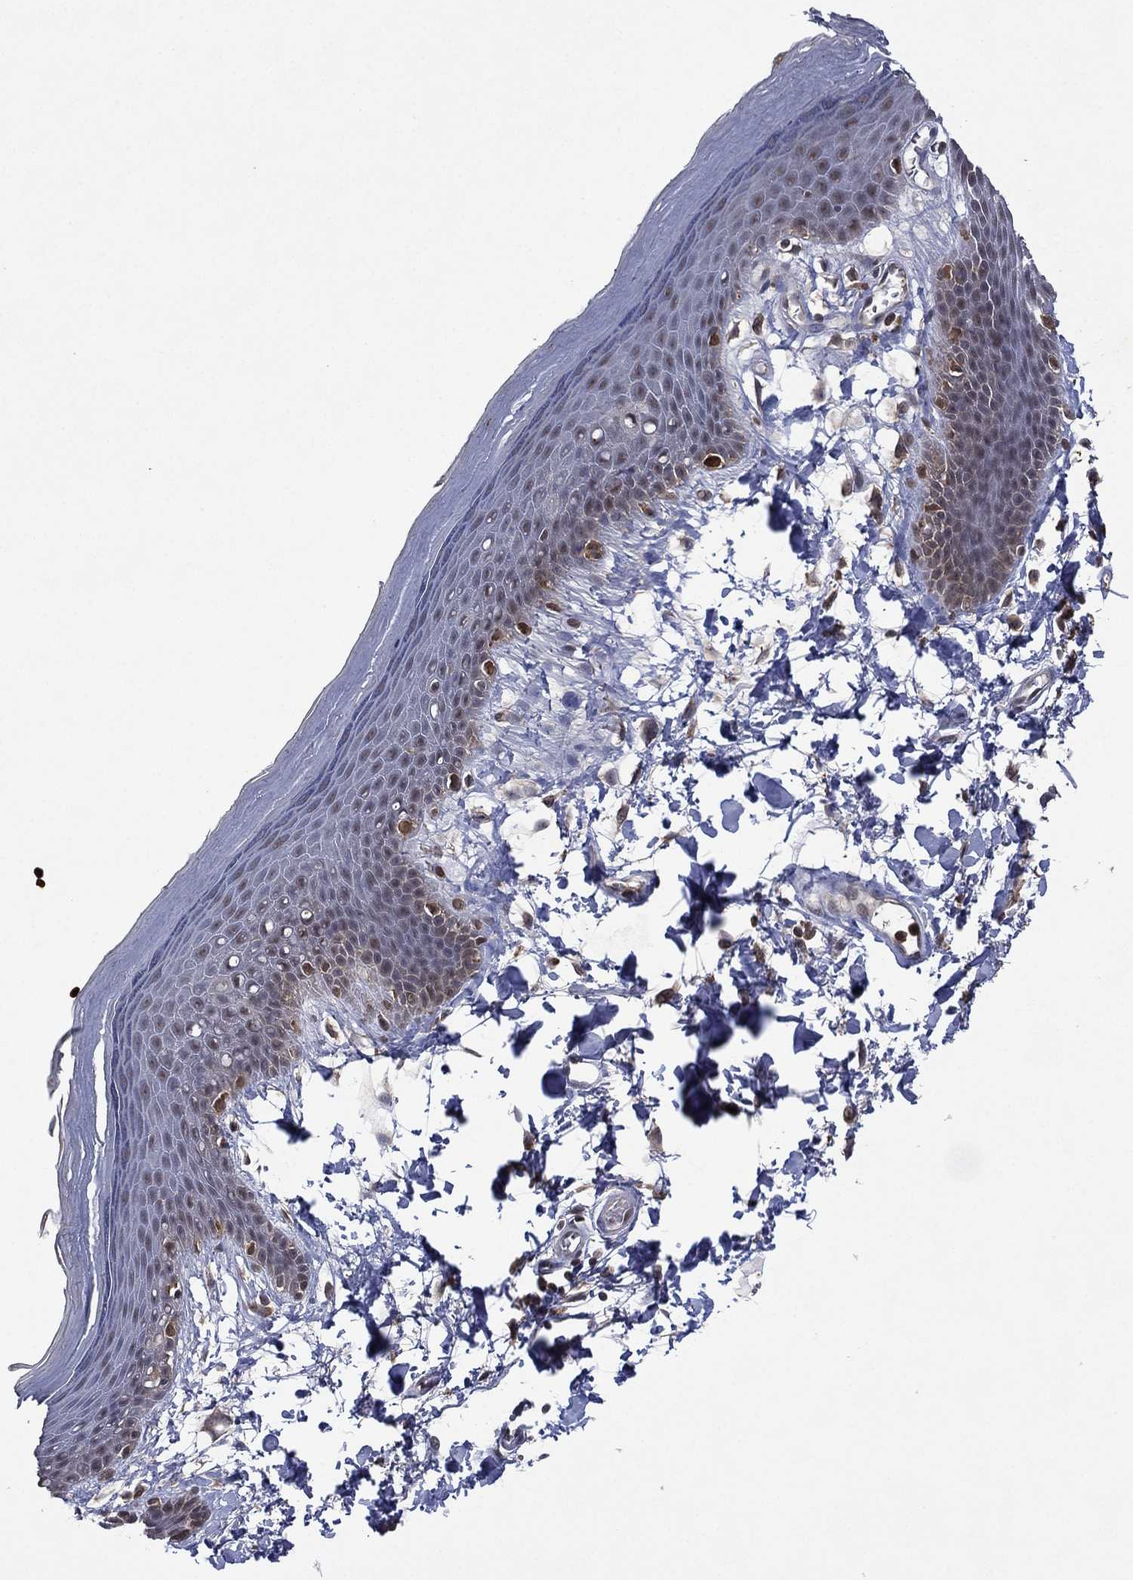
{"staining": {"intensity": "weak", "quantity": "<25%", "location": "nuclear"}, "tissue": "skin", "cell_type": "Epidermal cells", "image_type": "normal", "snomed": [{"axis": "morphology", "description": "Normal tissue, NOS"}, {"axis": "topography", "description": "Anal"}], "caption": "Immunohistochemical staining of benign human skin shows no significant staining in epidermal cells. The staining was performed using DAB to visualize the protein expression in brown, while the nuclei were stained in blue with hematoxylin (Magnification: 20x).", "gene": "ATG4B", "patient": {"sex": "male", "age": 53}}